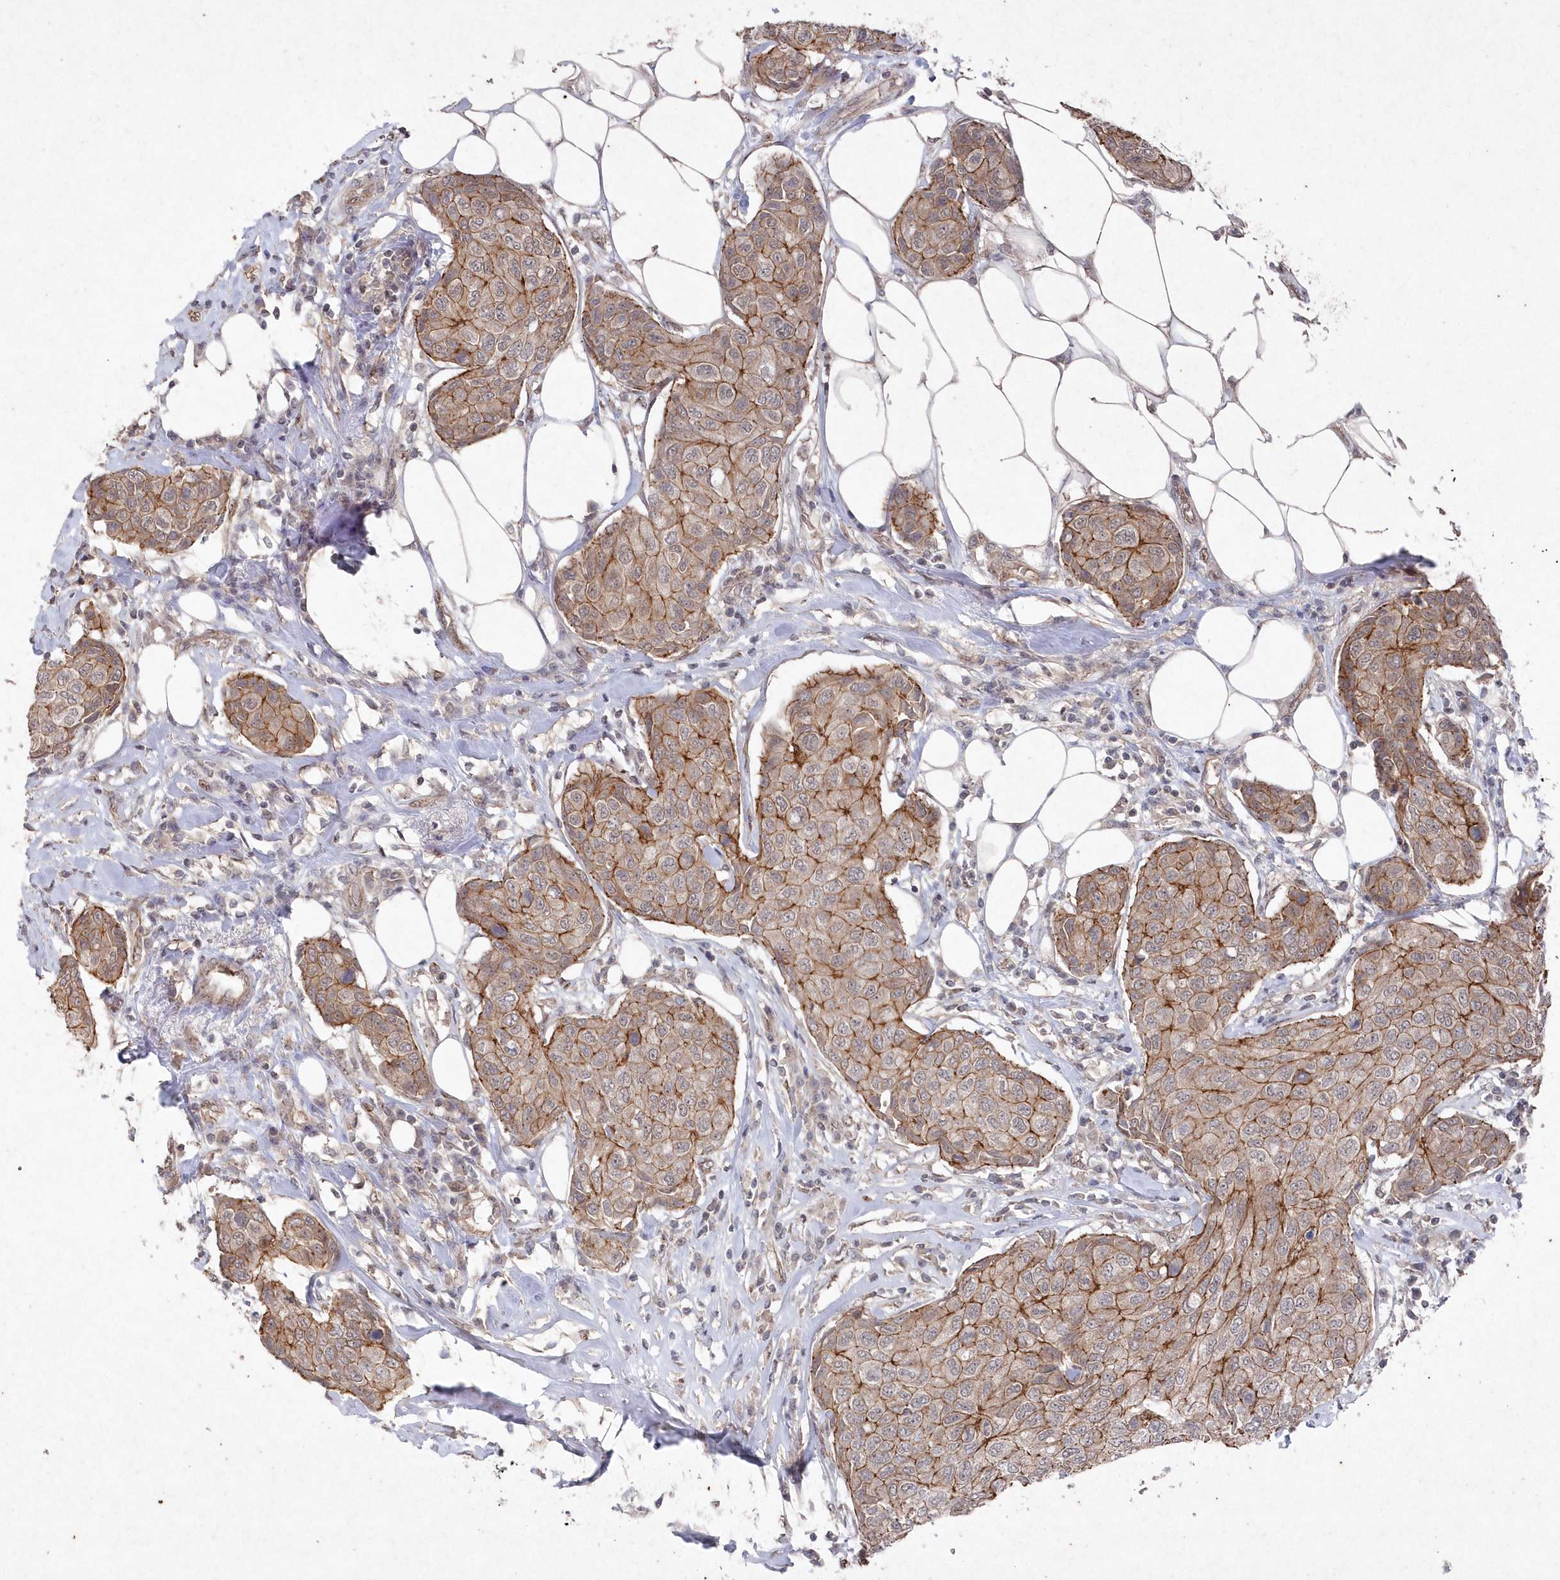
{"staining": {"intensity": "moderate", "quantity": ">75%", "location": "cytoplasmic/membranous"}, "tissue": "breast cancer", "cell_type": "Tumor cells", "image_type": "cancer", "snomed": [{"axis": "morphology", "description": "Duct carcinoma"}, {"axis": "topography", "description": "Breast"}], "caption": "Breast cancer (intraductal carcinoma) stained with a brown dye demonstrates moderate cytoplasmic/membranous positive positivity in approximately >75% of tumor cells.", "gene": "VSIG2", "patient": {"sex": "female", "age": 80}}